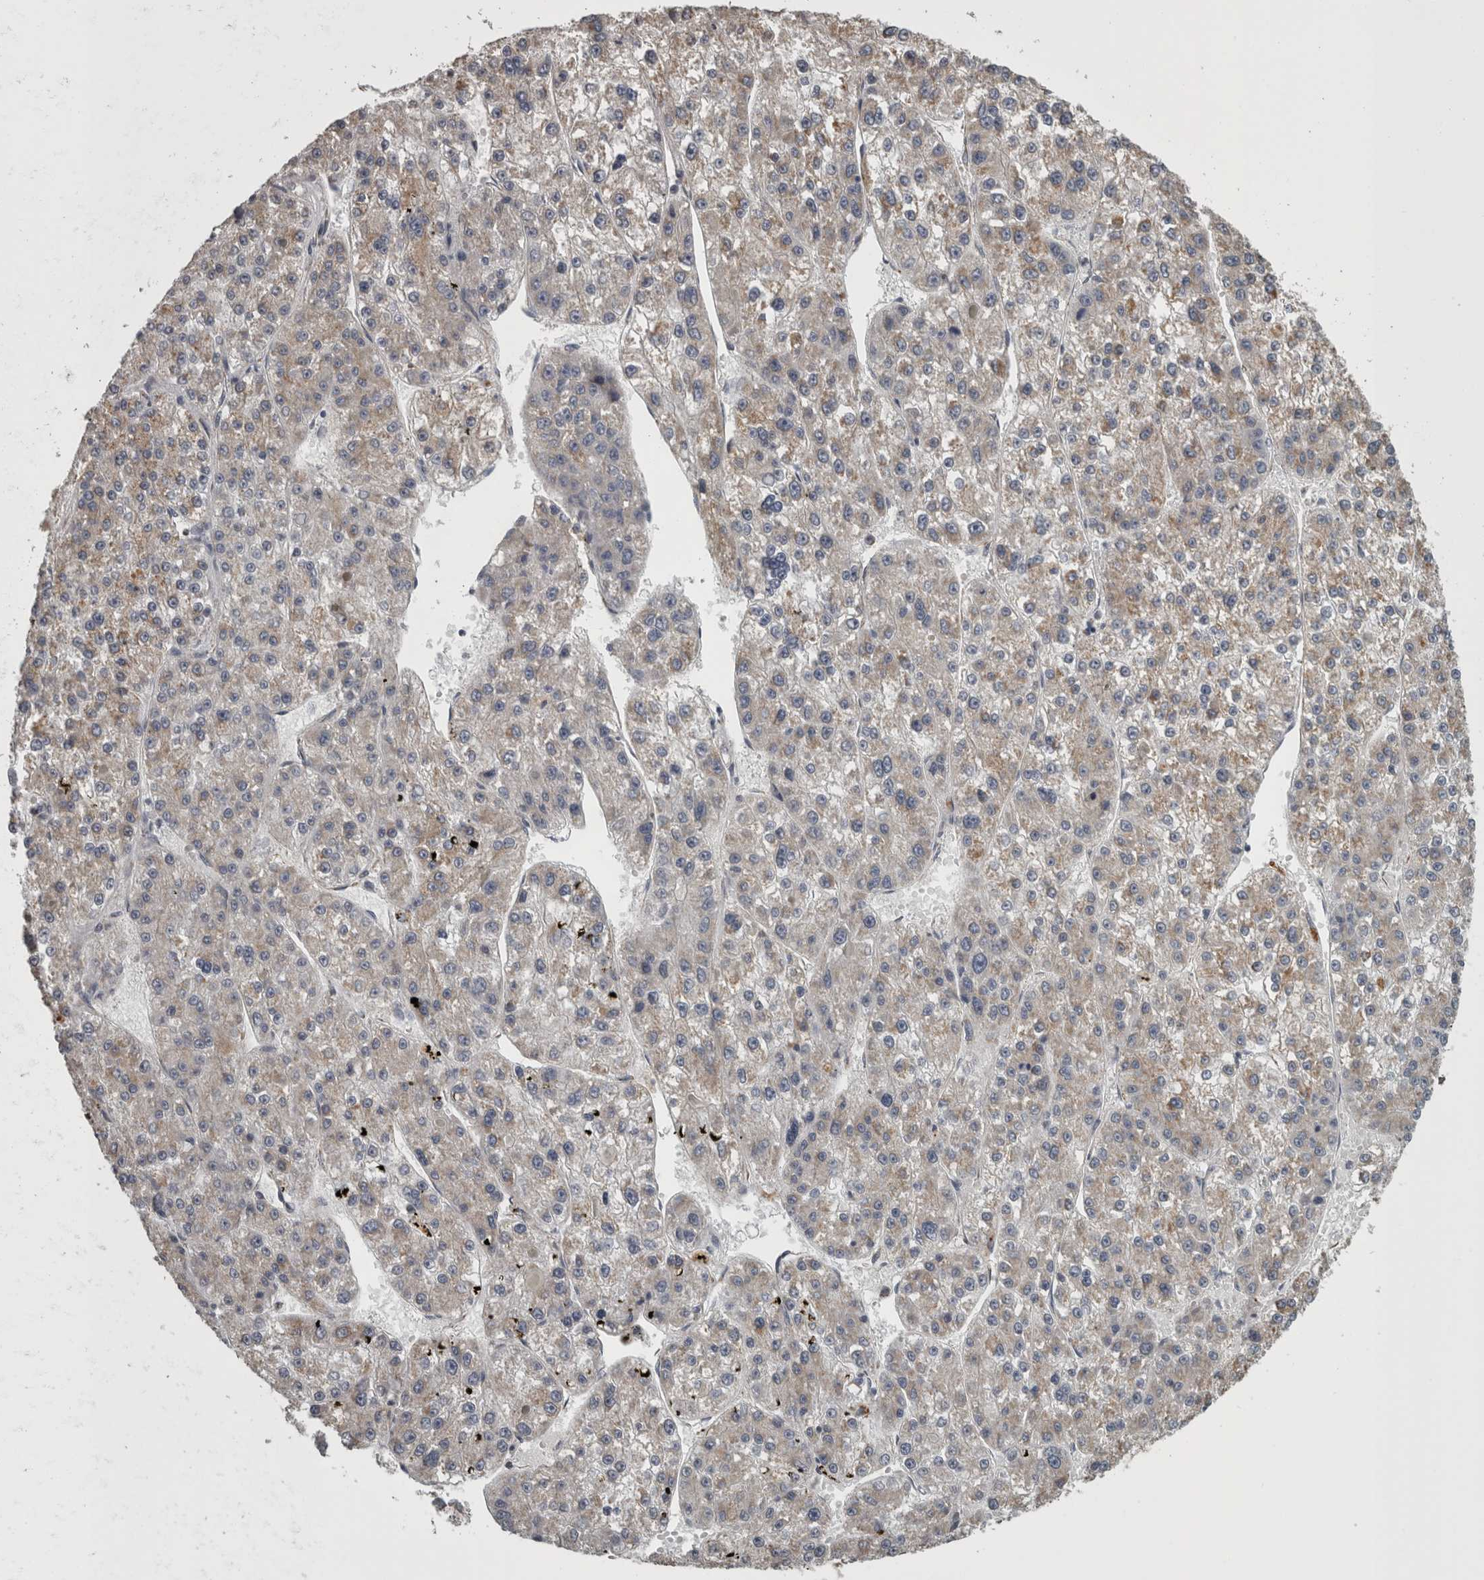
{"staining": {"intensity": "moderate", "quantity": "25%-75%", "location": "cytoplasmic/membranous"}, "tissue": "liver cancer", "cell_type": "Tumor cells", "image_type": "cancer", "snomed": [{"axis": "morphology", "description": "Carcinoma, Hepatocellular, NOS"}, {"axis": "topography", "description": "Liver"}], "caption": "Immunohistochemistry (IHC) photomicrograph of neoplastic tissue: human liver hepatocellular carcinoma stained using IHC exhibits medium levels of moderate protein expression localized specifically in the cytoplasmic/membranous of tumor cells, appearing as a cytoplasmic/membranous brown color.", "gene": "FRK", "patient": {"sex": "female", "age": 73}}